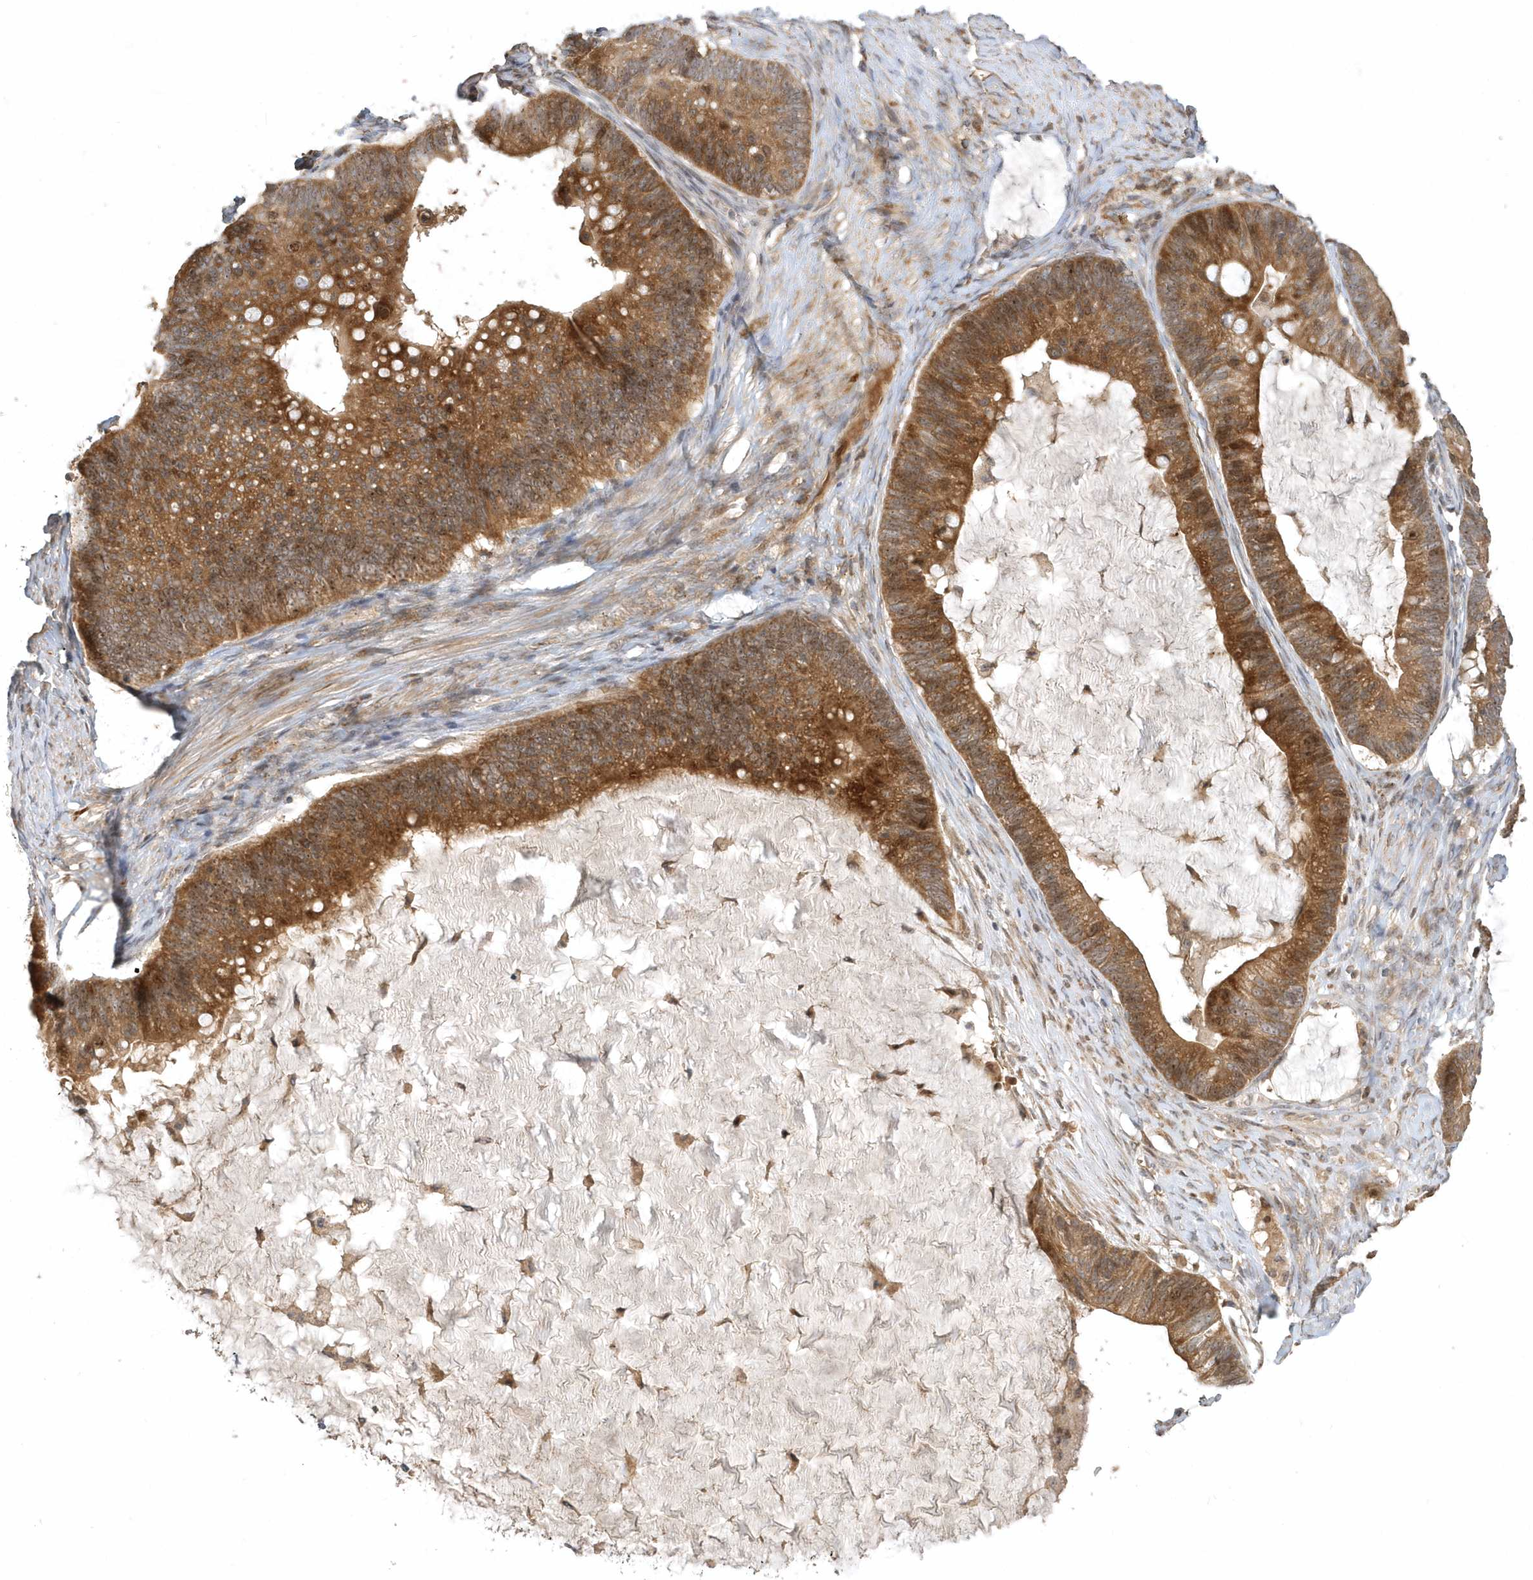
{"staining": {"intensity": "moderate", "quantity": ">75%", "location": "cytoplasmic/membranous,nuclear"}, "tissue": "ovarian cancer", "cell_type": "Tumor cells", "image_type": "cancer", "snomed": [{"axis": "morphology", "description": "Cystadenocarcinoma, mucinous, NOS"}, {"axis": "topography", "description": "Ovary"}], "caption": "Protein expression analysis of human mucinous cystadenocarcinoma (ovarian) reveals moderate cytoplasmic/membranous and nuclear positivity in approximately >75% of tumor cells.", "gene": "TRAIP", "patient": {"sex": "female", "age": 61}}